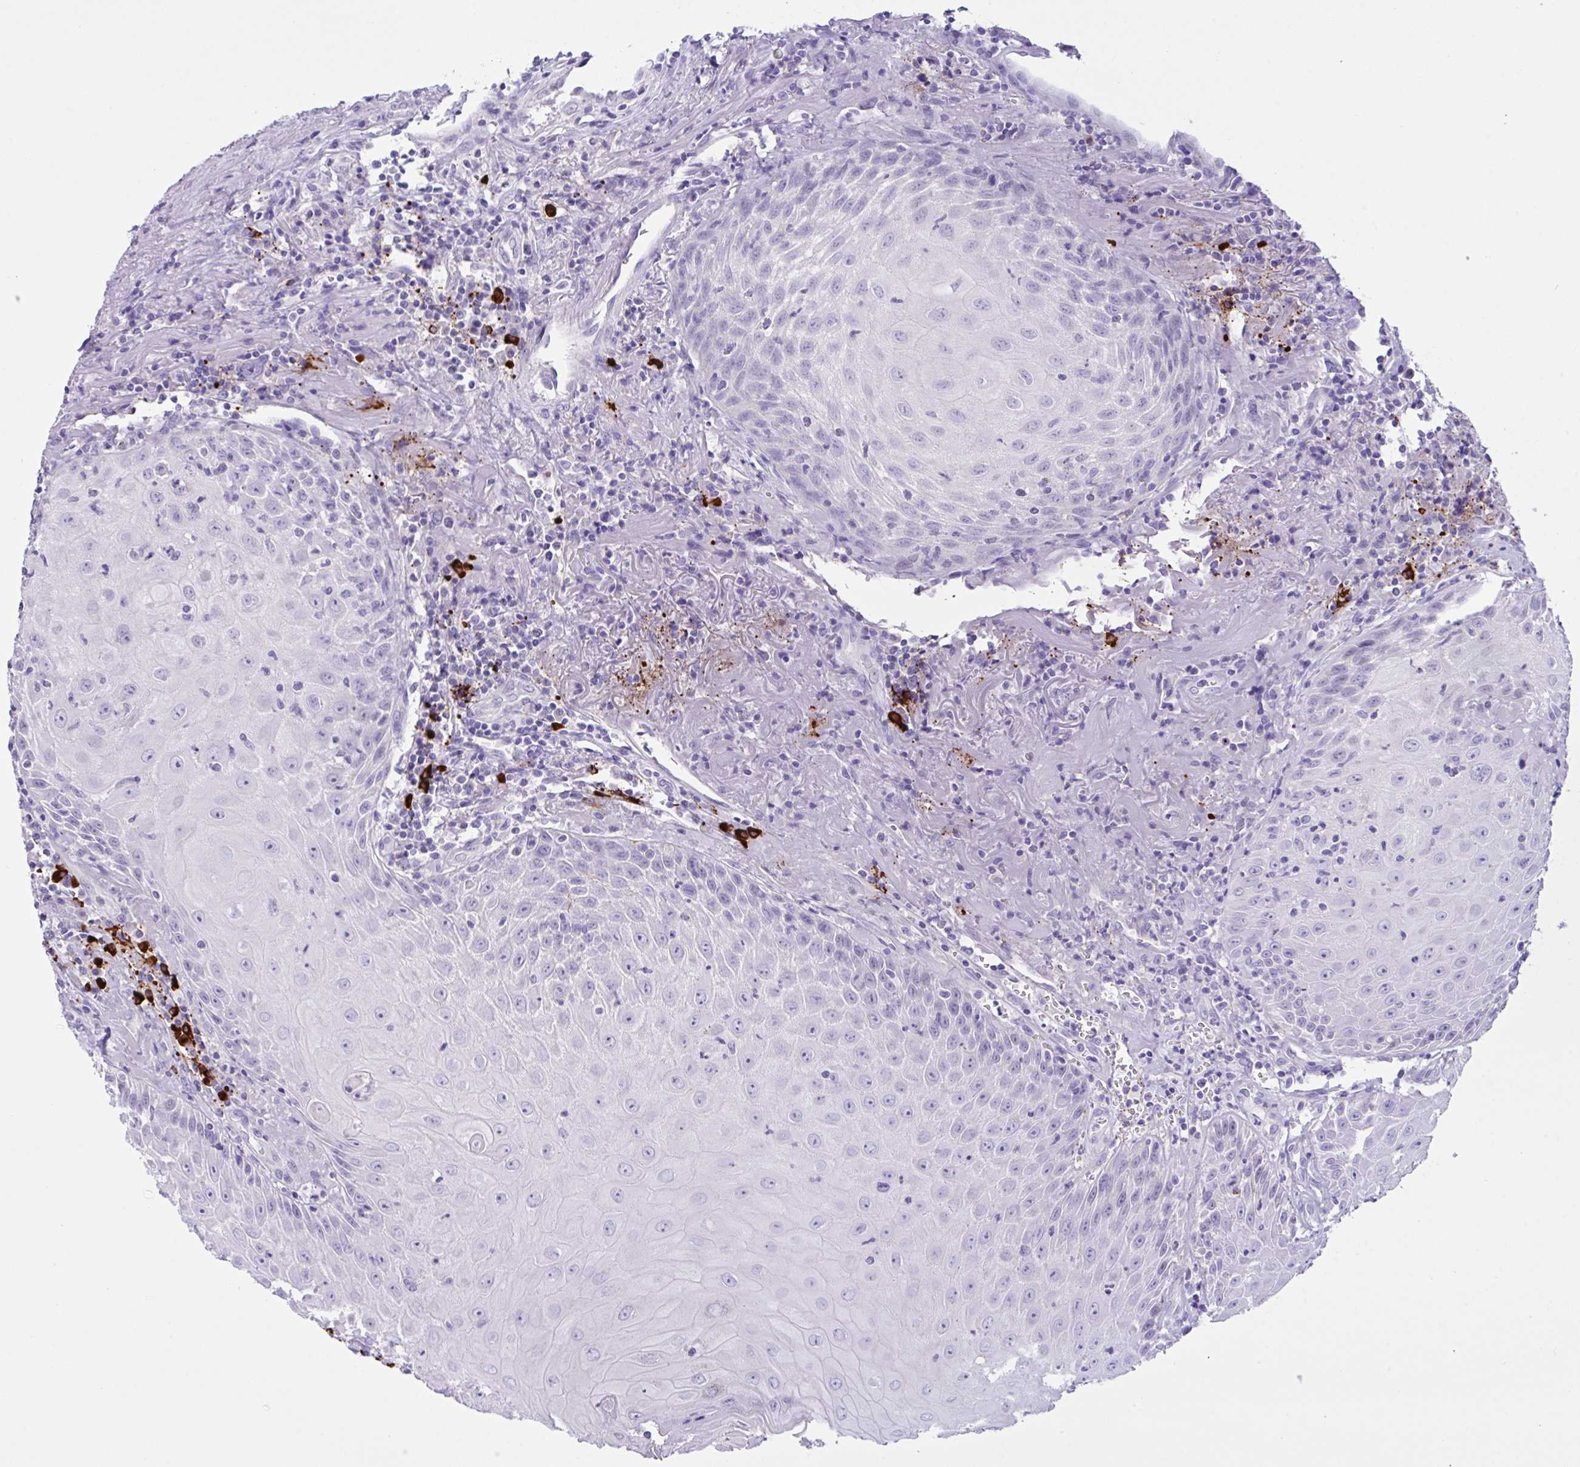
{"staining": {"intensity": "negative", "quantity": "none", "location": "none"}, "tissue": "head and neck cancer", "cell_type": "Tumor cells", "image_type": "cancer", "snomed": [{"axis": "morphology", "description": "Normal tissue, NOS"}, {"axis": "morphology", "description": "Squamous cell carcinoma, NOS"}, {"axis": "topography", "description": "Oral tissue"}, {"axis": "topography", "description": "Head-Neck"}], "caption": "Immunohistochemistry image of head and neck squamous cell carcinoma stained for a protein (brown), which exhibits no expression in tumor cells. The staining is performed using DAB brown chromogen with nuclei counter-stained in using hematoxylin.", "gene": "CST11", "patient": {"sex": "female", "age": 70}}